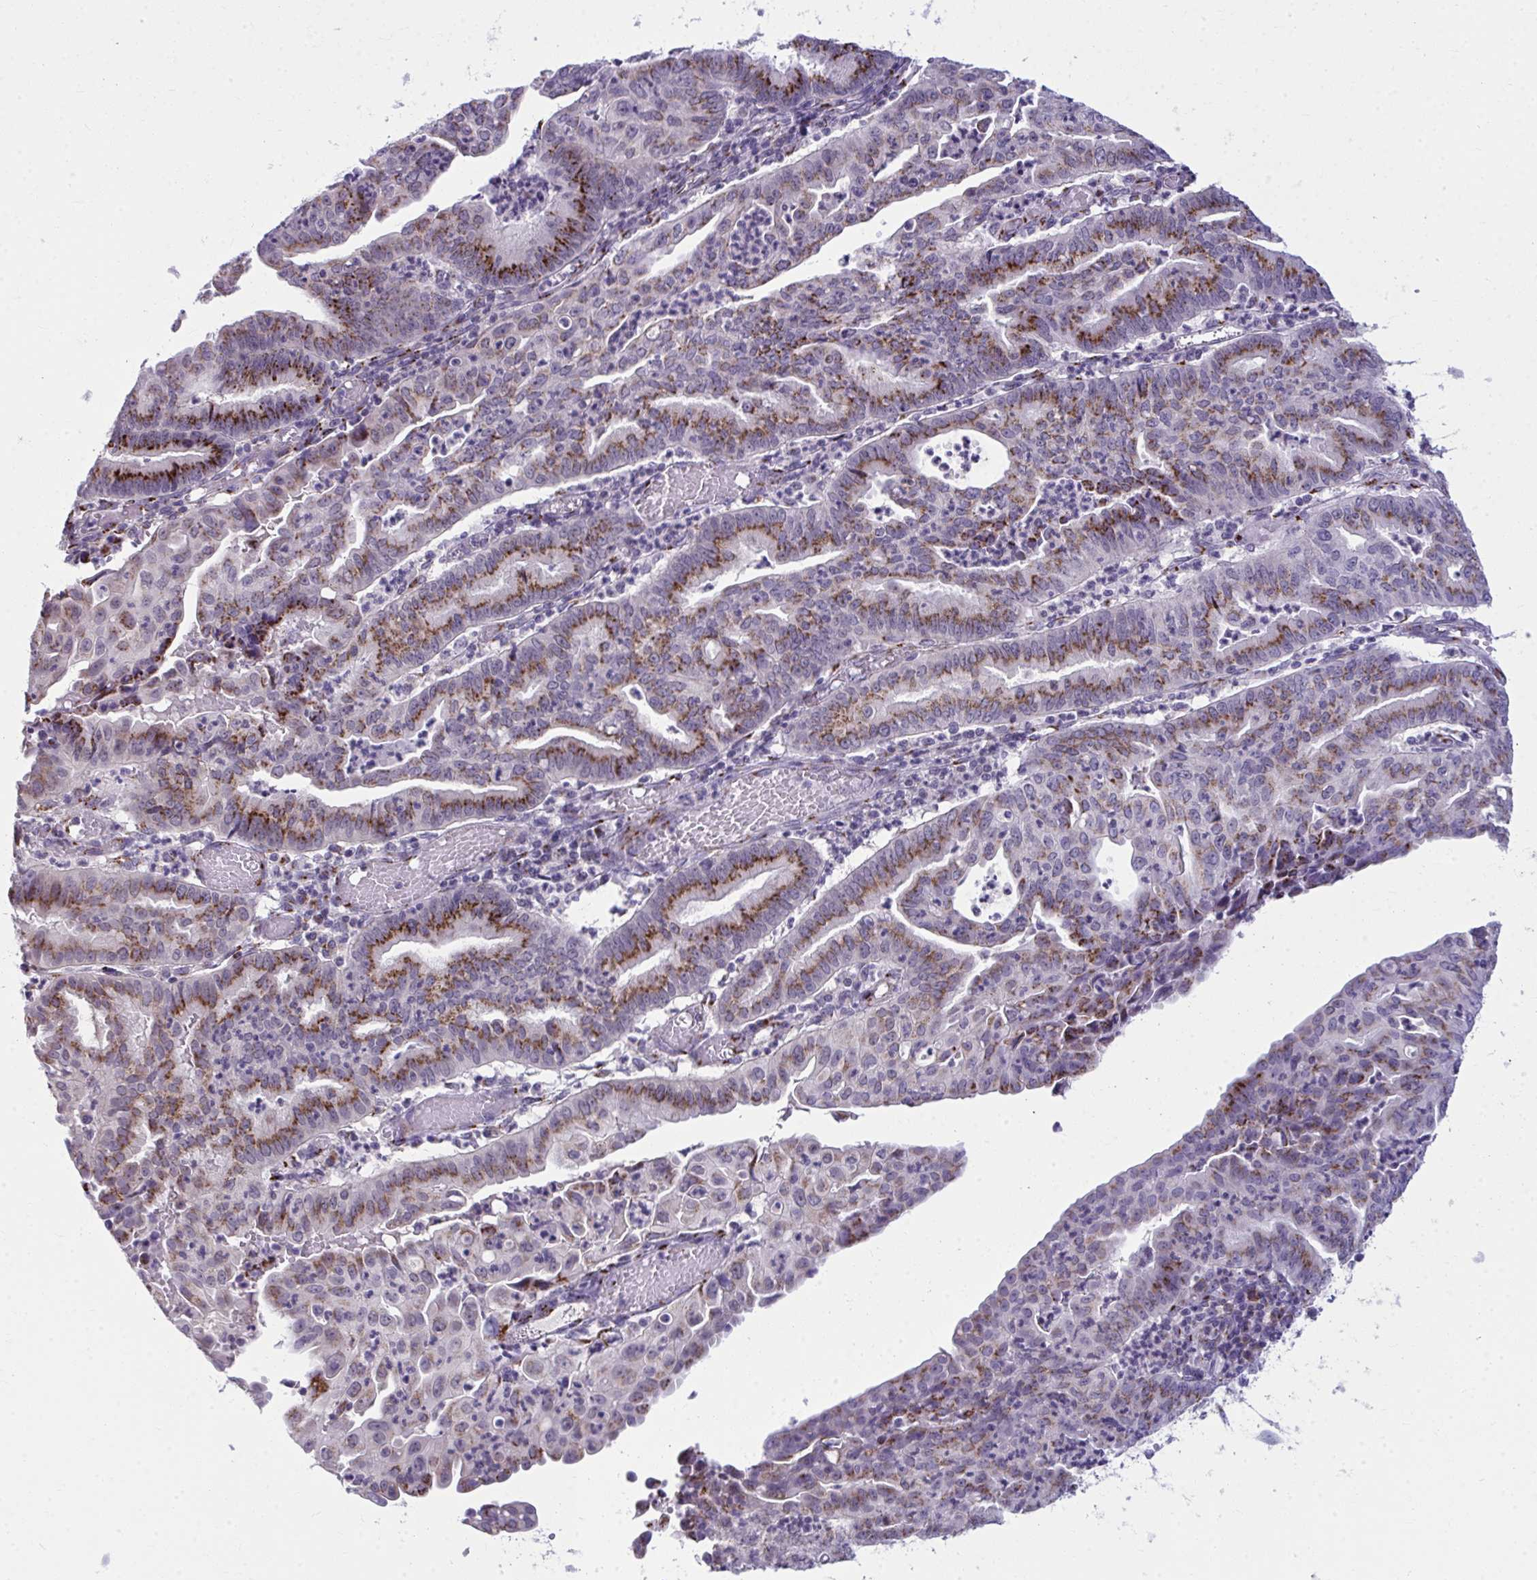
{"staining": {"intensity": "moderate", "quantity": ">75%", "location": "cytoplasmic/membranous"}, "tissue": "endometrial cancer", "cell_type": "Tumor cells", "image_type": "cancer", "snomed": [{"axis": "morphology", "description": "Adenocarcinoma, NOS"}, {"axis": "topography", "description": "Endometrium"}], "caption": "Immunohistochemistry of endometrial cancer exhibits medium levels of moderate cytoplasmic/membranous expression in approximately >75% of tumor cells. The staining was performed using DAB to visualize the protein expression in brown, while the nuclei were stained in blue with hematoxylin (Magnification: 20x).", "gene": "DTX4", "patient": {"sex": "female", "age": 60}}